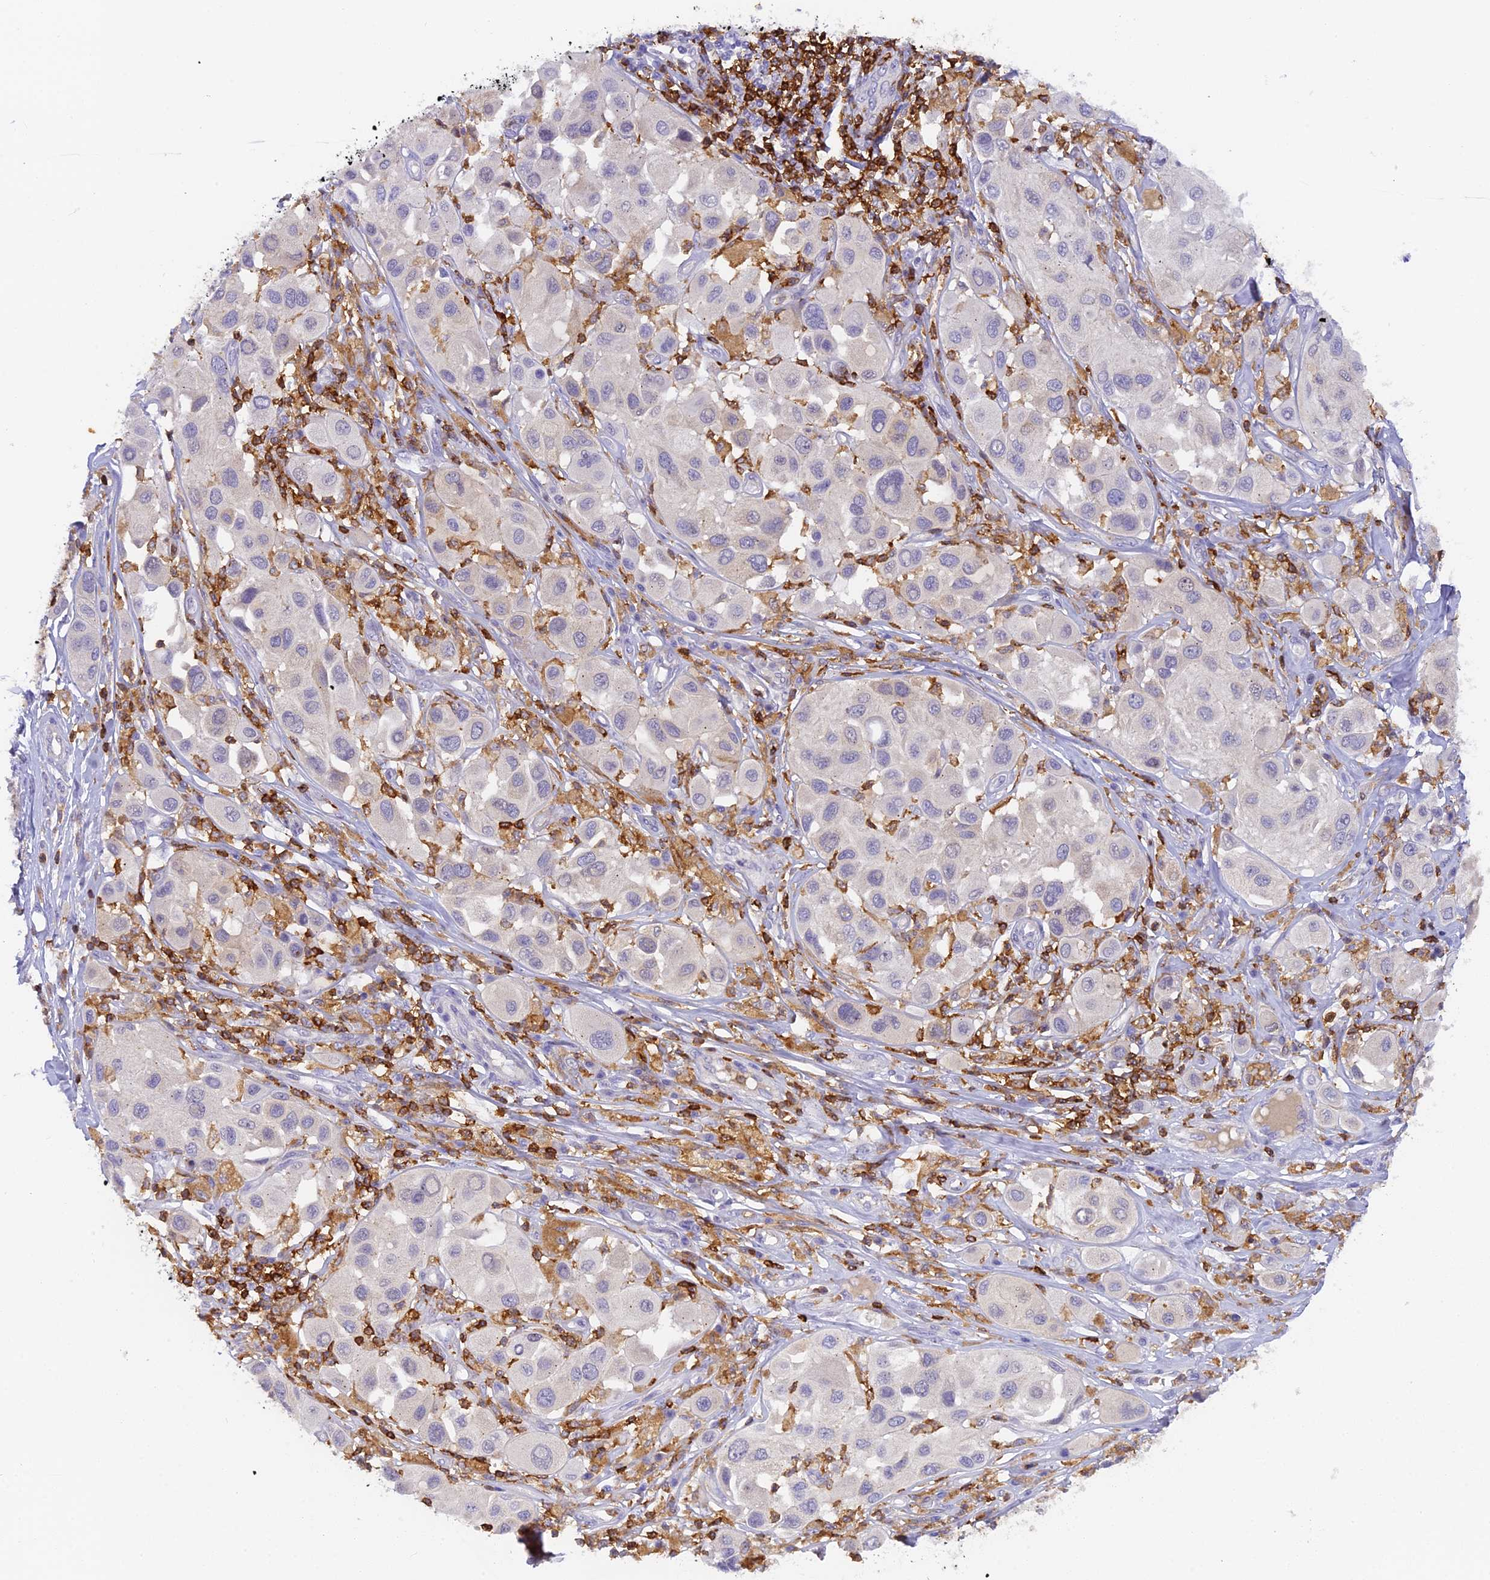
{"staining": {"intensity": "negative", "quantity": "none", "location": "none"}, "tissue": "melanoma", "cell_type": "Tumor cells", "image_type": "cancer", "snomed": [{"axis": "morphology", "description": "Malignant melanoma, Metastatic site"}, {"axis": "topography", "description": "Skin"}], "caption": "A high-resolution micrograph shows immunohistochemistry (IHC) staining of malignant melanoma (metastatic site), which demonstrates no significant positivity in tumor cells.", "gene": "FYB1", "patient": {"sex": "male", "age": 41}}